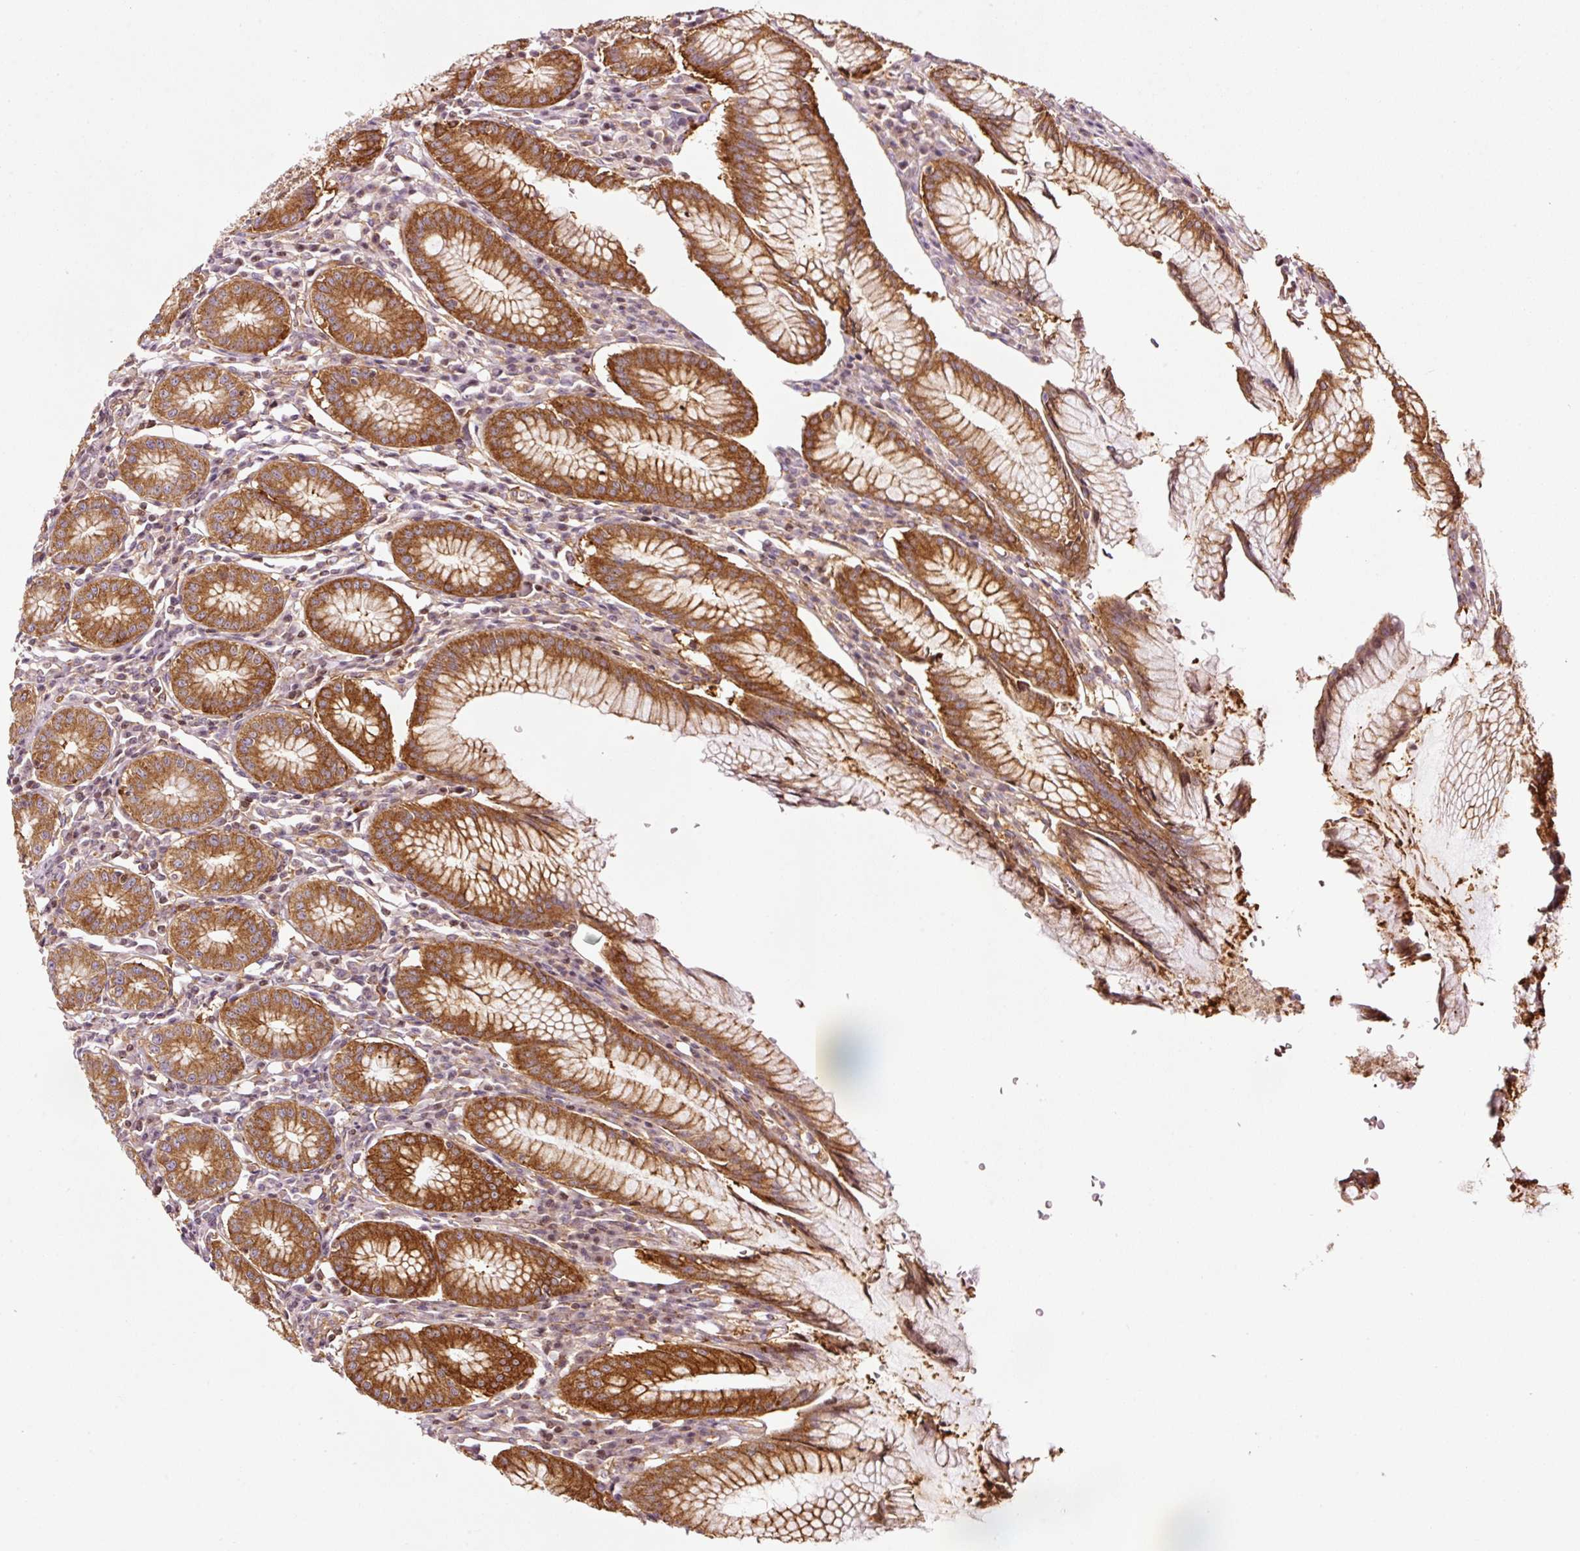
{"staining": {"intensity": "strong", "quantity": "25%-75%", "location": "cytoplasmic/membranous"}, "tissue": "stomach", "cell_type": "Glandular cells", "image_type": "normal", "snomed": [{"axis": "morphology", "description": "Normal tissue, NOS"}, {"axis": "topography", "description": "Stomach"}], "caption": "Immunohistochemical staining of benign human stomach exhibits strong cytoplasmic/membranous protein staining in approximately 25%-75% of glandular cells. (DAB IHC with brightfield microscopy, high magnification).", "gene": "SCNM1", "patient": {"sex": "male", "age": 55}}